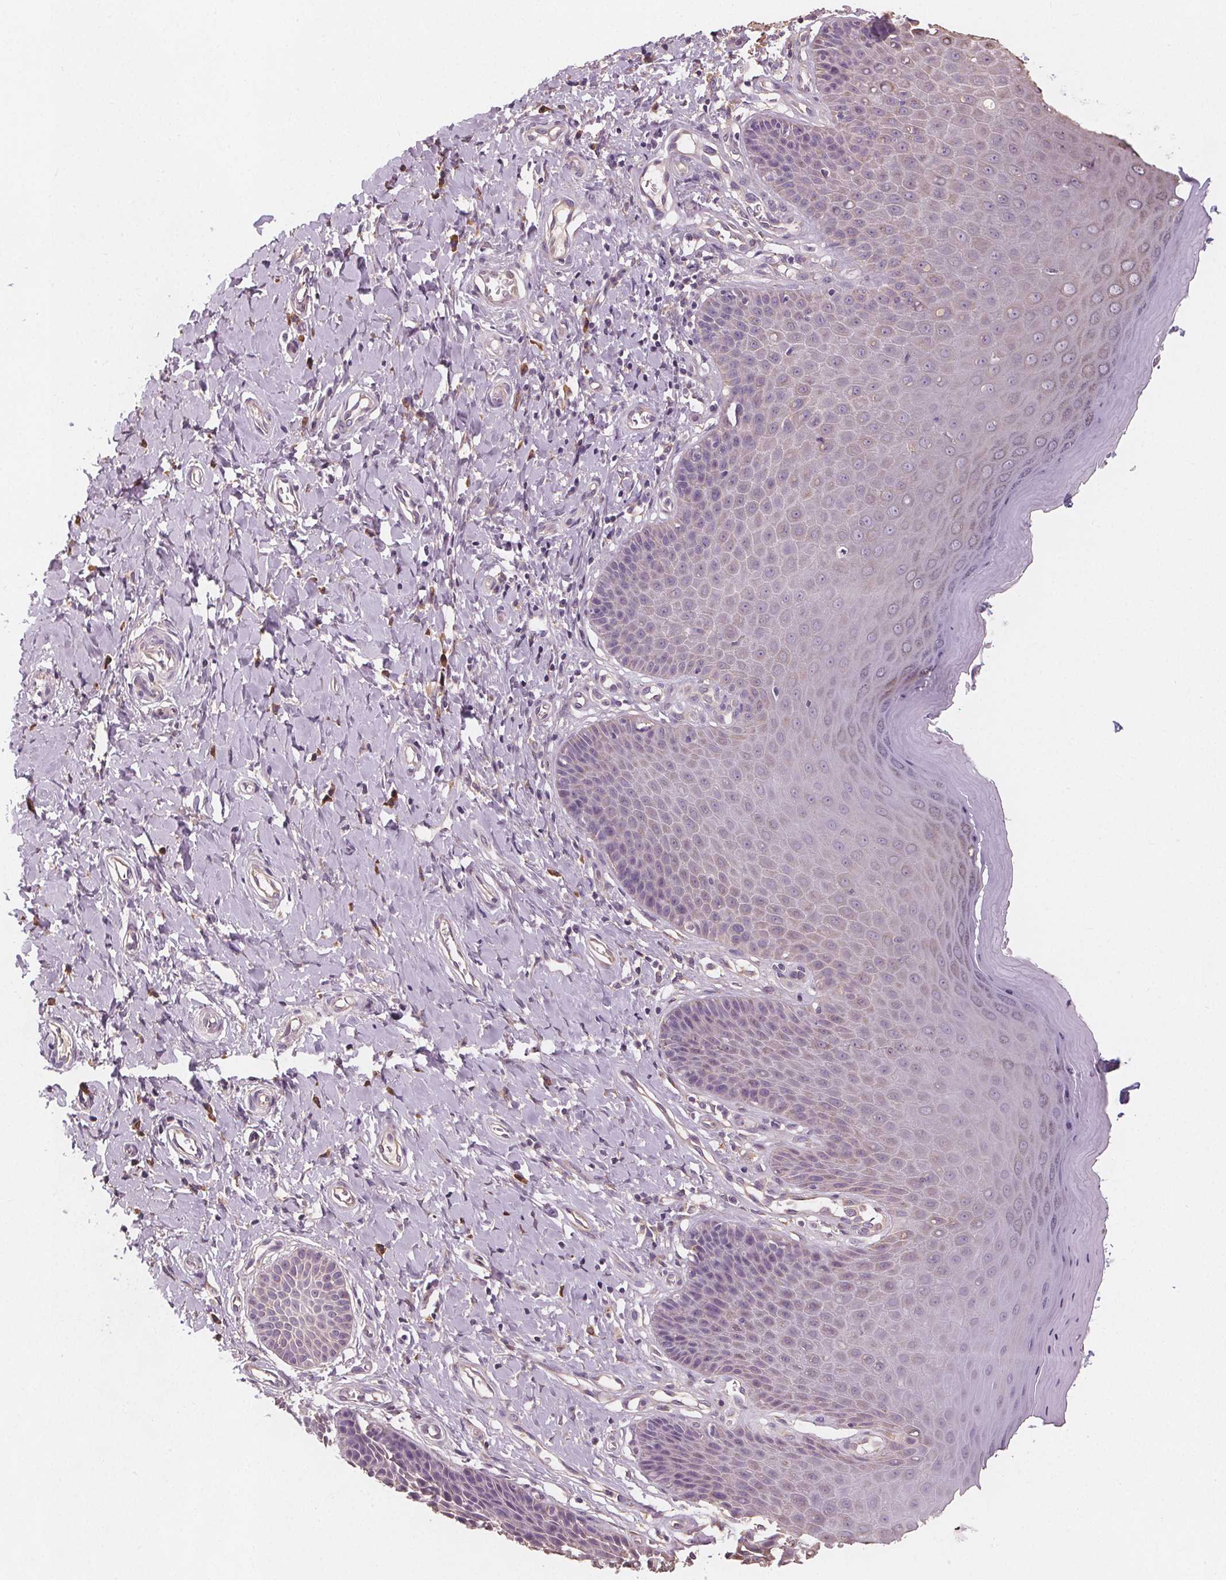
{"staining": {"intensity": "negative", "quantity": "none", "location": "none"}, "tissue": "vagina", "cell_type": "Squamous epithelial cells", "image_type": "normal", "snomed": [{"axis": "morphology", "description": "Normal tissue, NOS"}, {"axis": "topography", "description": "Vagina"}], "caption": "IHC histopathology image of normal vagina: vagina stained with DAB demonstrates no significant protein positivity in squamous epithelial cells. (DAB (3,3'-diaminobenzidine) immunohistochemistry visualized using brightfield microscopy, high magnification).", "gene": "TMEM80", "patient": {"sex": "female", "age": 83}}